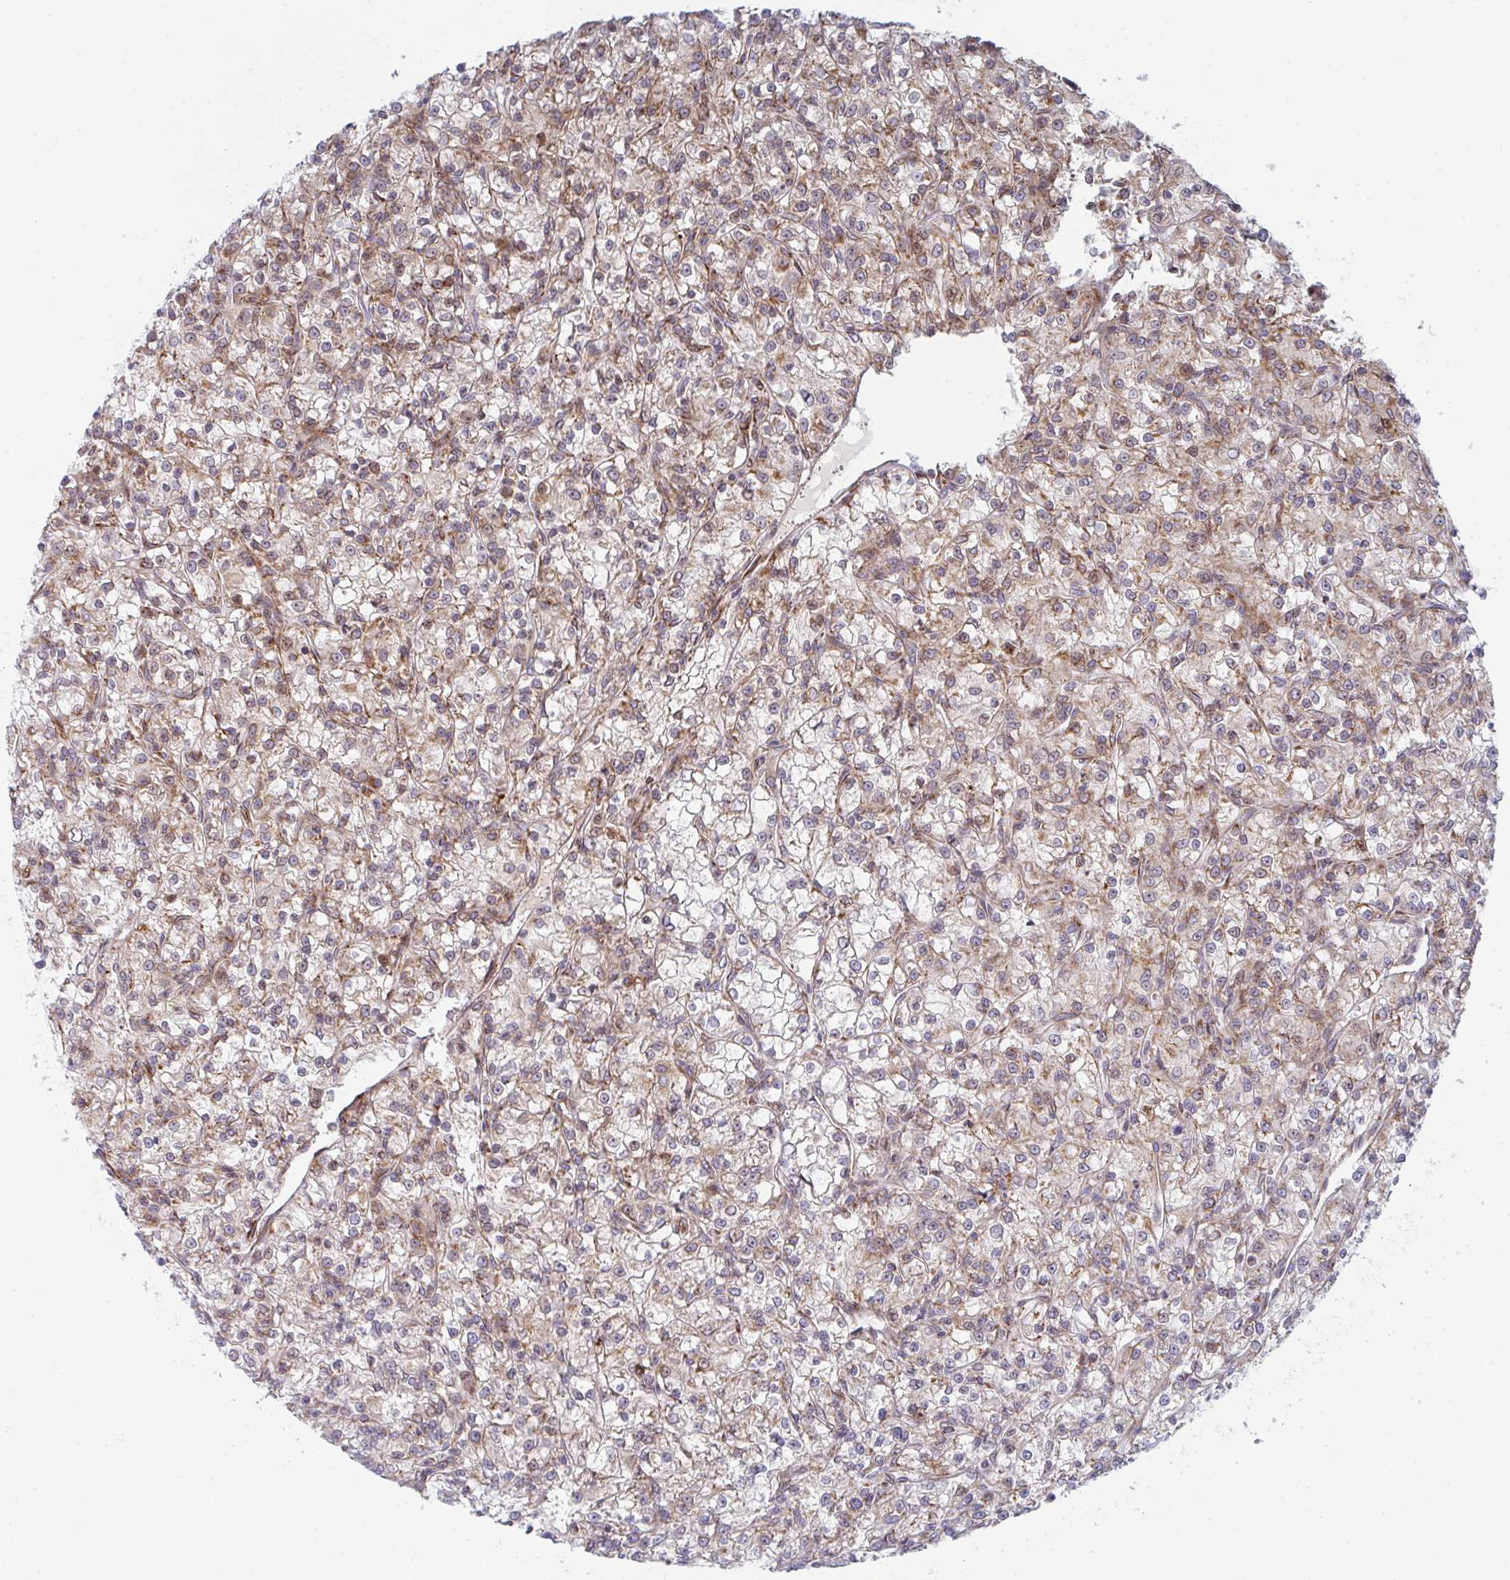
{"staining": {"intensity": "weak", "quantity": ">75%", "location": "cytoplasmic/membranous"}, "tissue": "renal cancer", "cell_type": "Tumor cells", "image_type": "cancer", "snomed": [{"axis": "morphology", "description": "Adenocarcinoma, NOS"}, {"axis": "topography", "description": "Kidney"}], "caption": "Immunohistochemistry (DAB (3,3'-diaminobenzidine)) staining of human adenocarcinoma (renal) shows weak cytoplasmic/membranous protein expression in approximately >75% of tumor cells.", "gene": "PRKCH", "patient": {"sex": "female", "age": 59}}